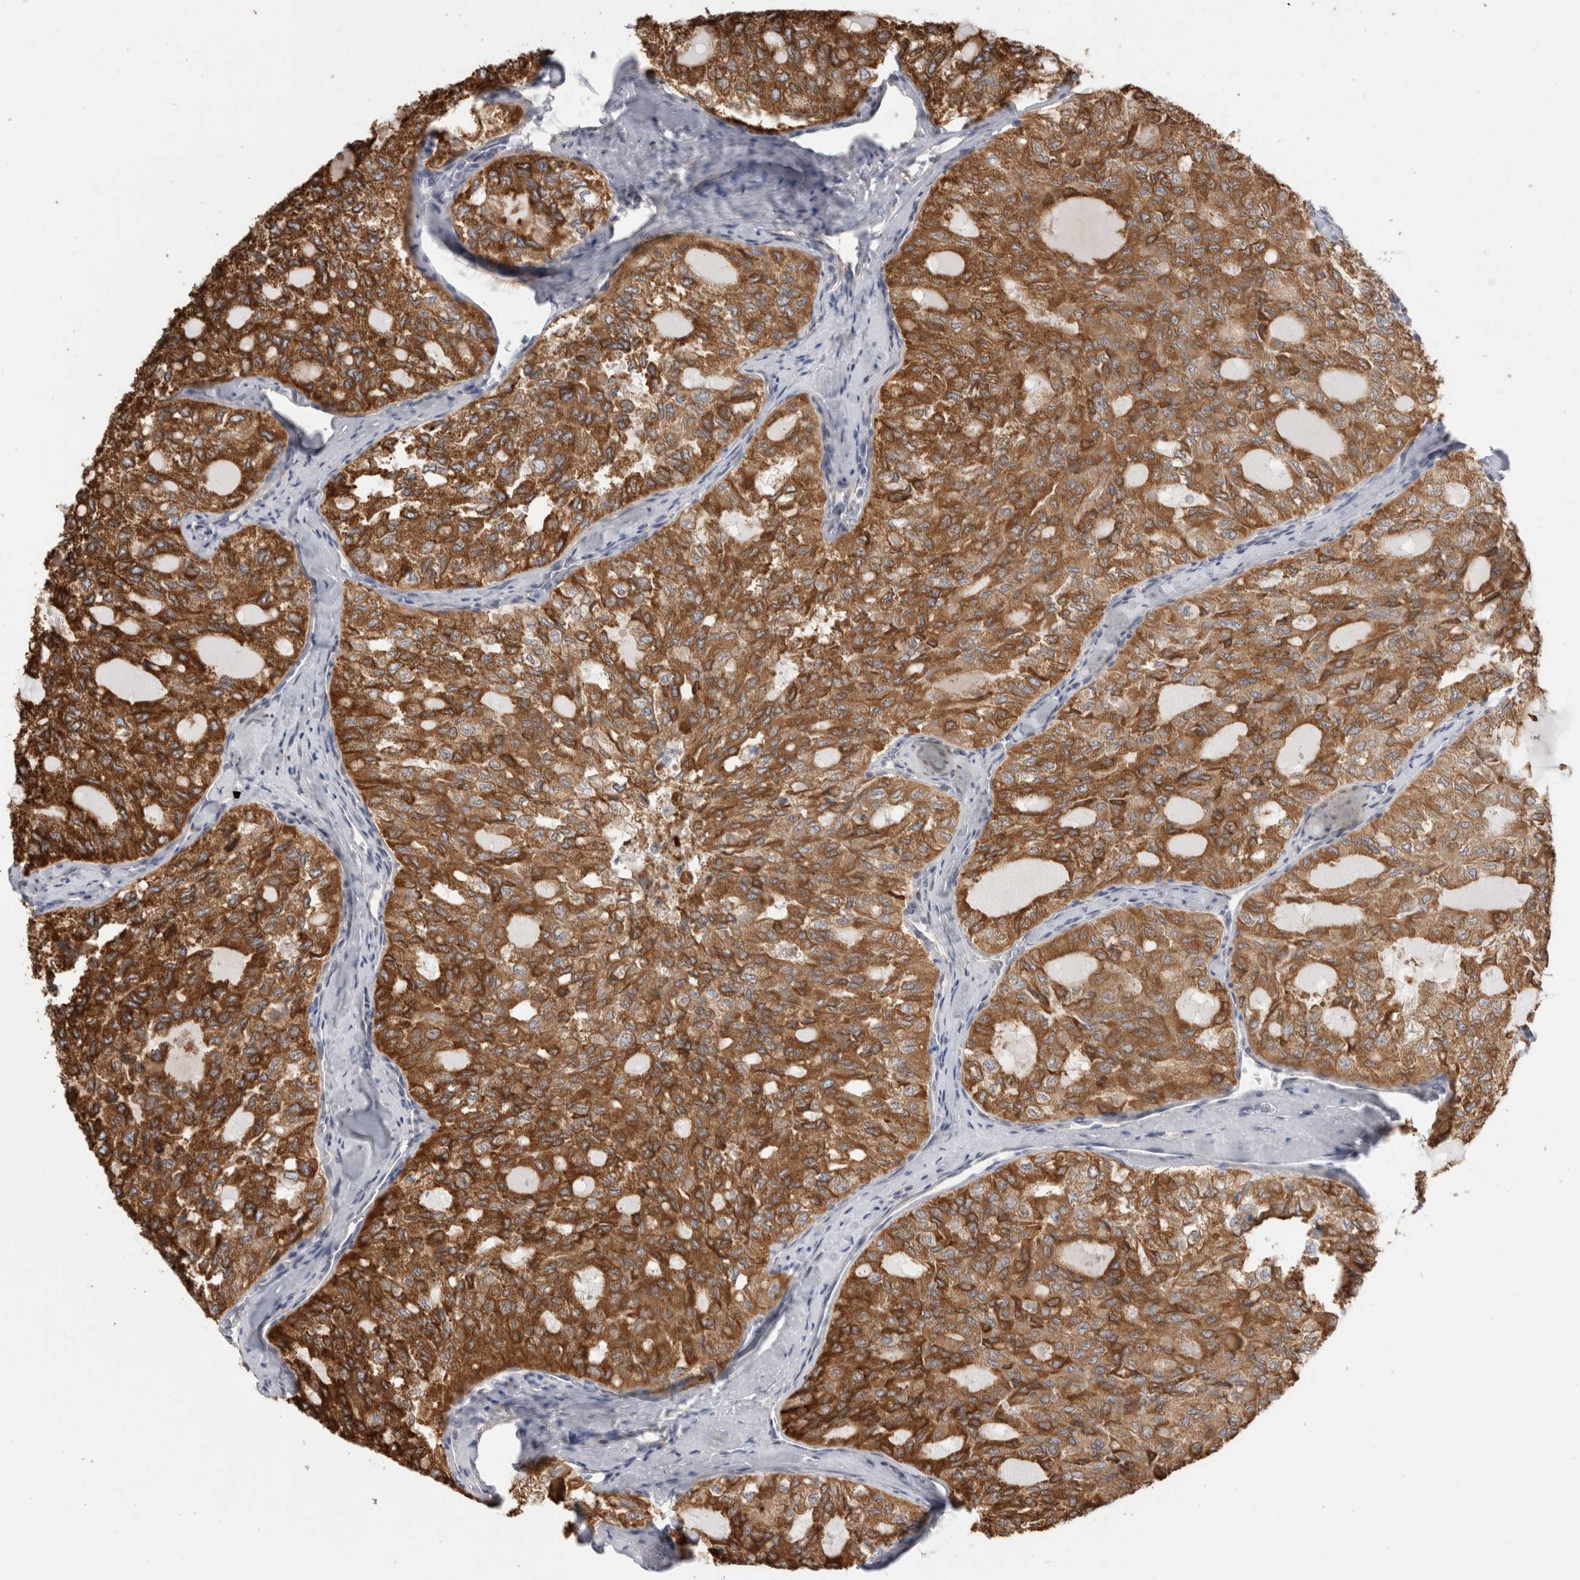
{"staining": {"intensity": "strong", "quantity": ">75%", "location": "cytoplasmic/membranous"}, "tissue": "thyroid cancer", "cell_type": "Tumor cells", "image_type": "cancer", "snomed": [{"axis": "morphology", "description": "Follicular adenoma carcinoma, NOS"}, {"axis": "topography", "description": "Thyroid gland"}], "caption": "Protein analysis of follicular adenoma carcinoma (thyroid) tissue demonstrates strong cytoplasmic/membranous staining in about >75% of tumor cells.", "gene": "SYTL5", "patient": {"sex": "male", "age": 75}}